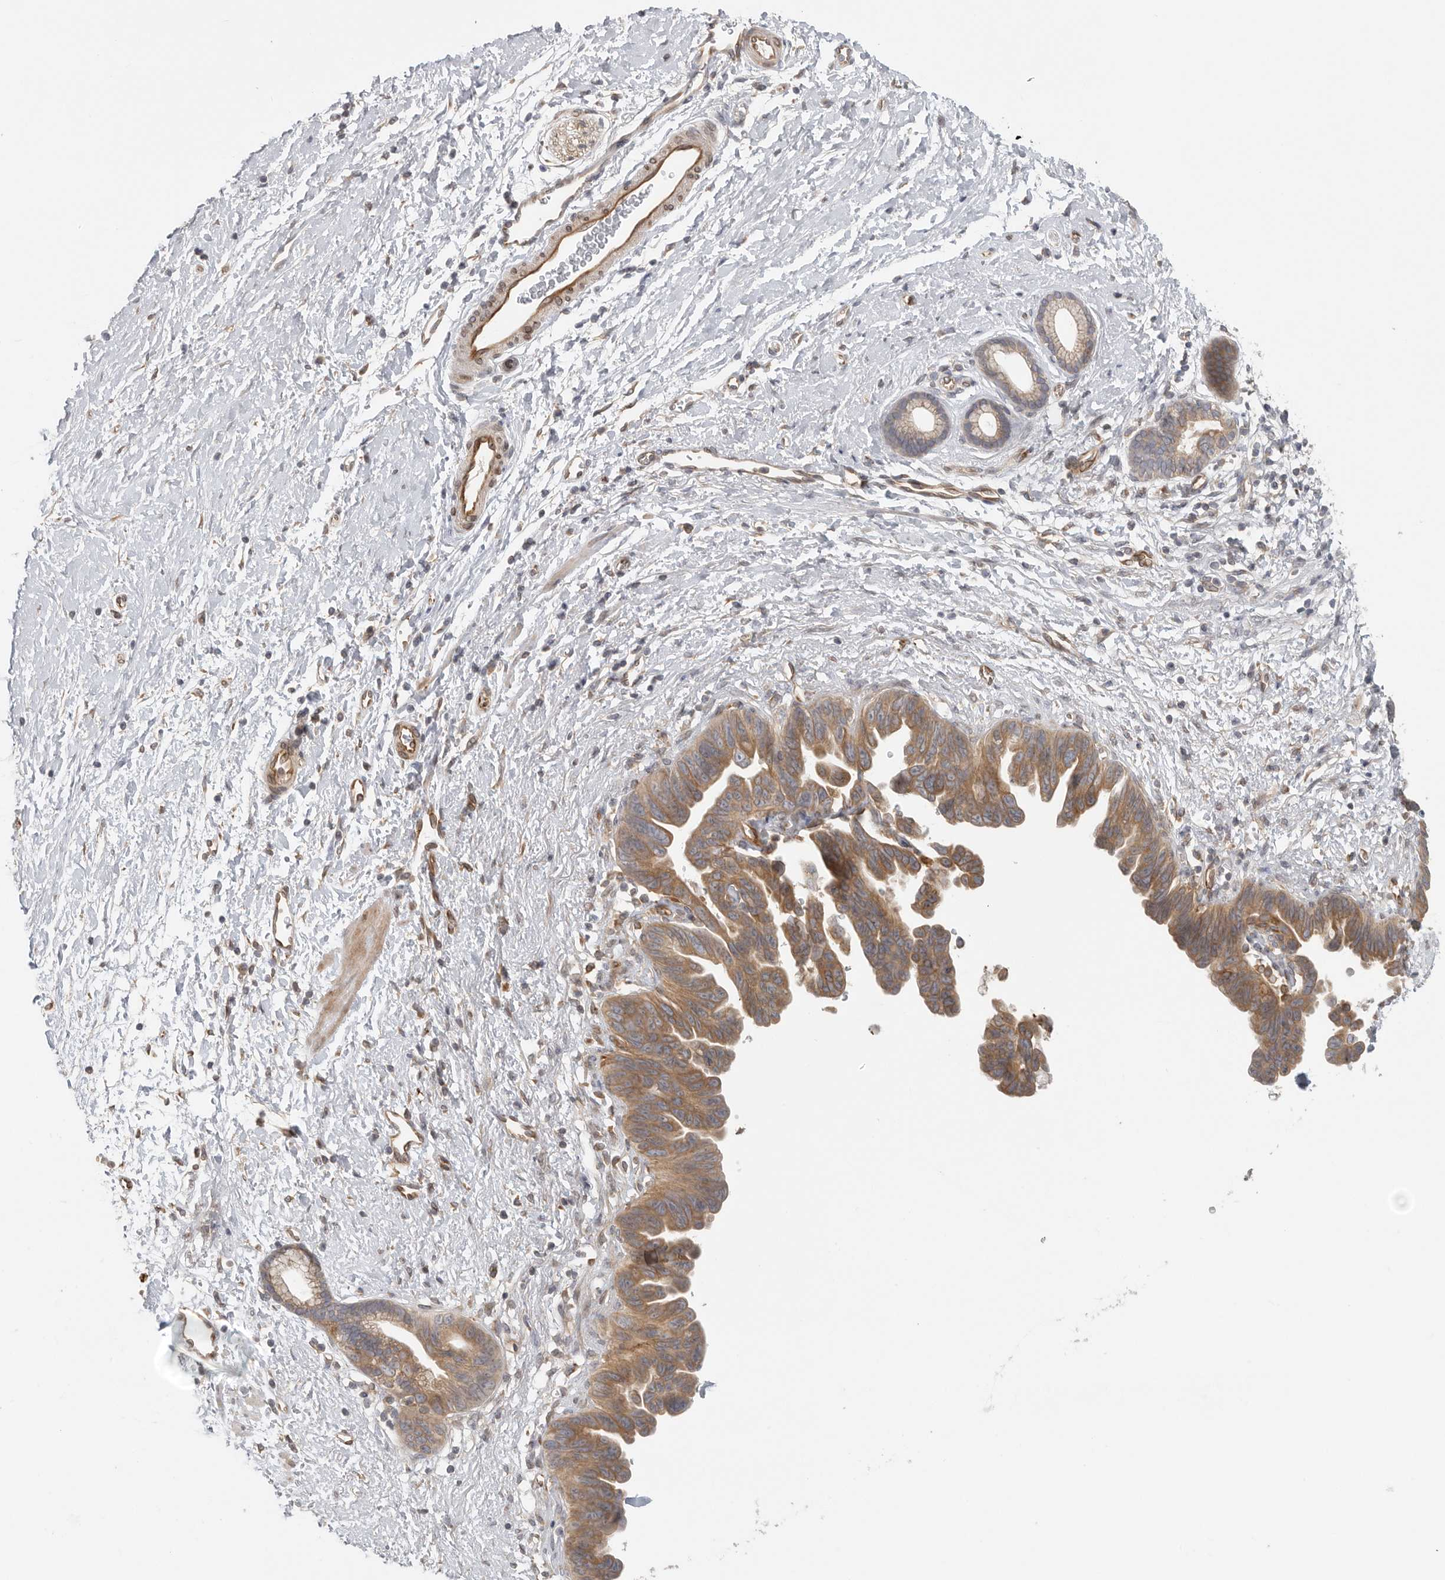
{"staining": {"intensity": "moderate", "quantity": "25%-75%", "location": "cytoplasmic/membranous"}, "tissue": "pancreatic cancer", "cell_type": "Tumor cells", "image_type": "cancer", "snomed": [{"axis": "morphology", "description": "Adenocarcinoma, NOS"}, {"axis": "topography", "description": "Pancreas"}], "caption": "A brown stain highlights moderate cytoplasmic/membranous staining of a protein in human adenocarcinoma (pancreatic) tumor cells.", "gene": "BCAP29", "patient": {"sex": "female", "age": 72}}